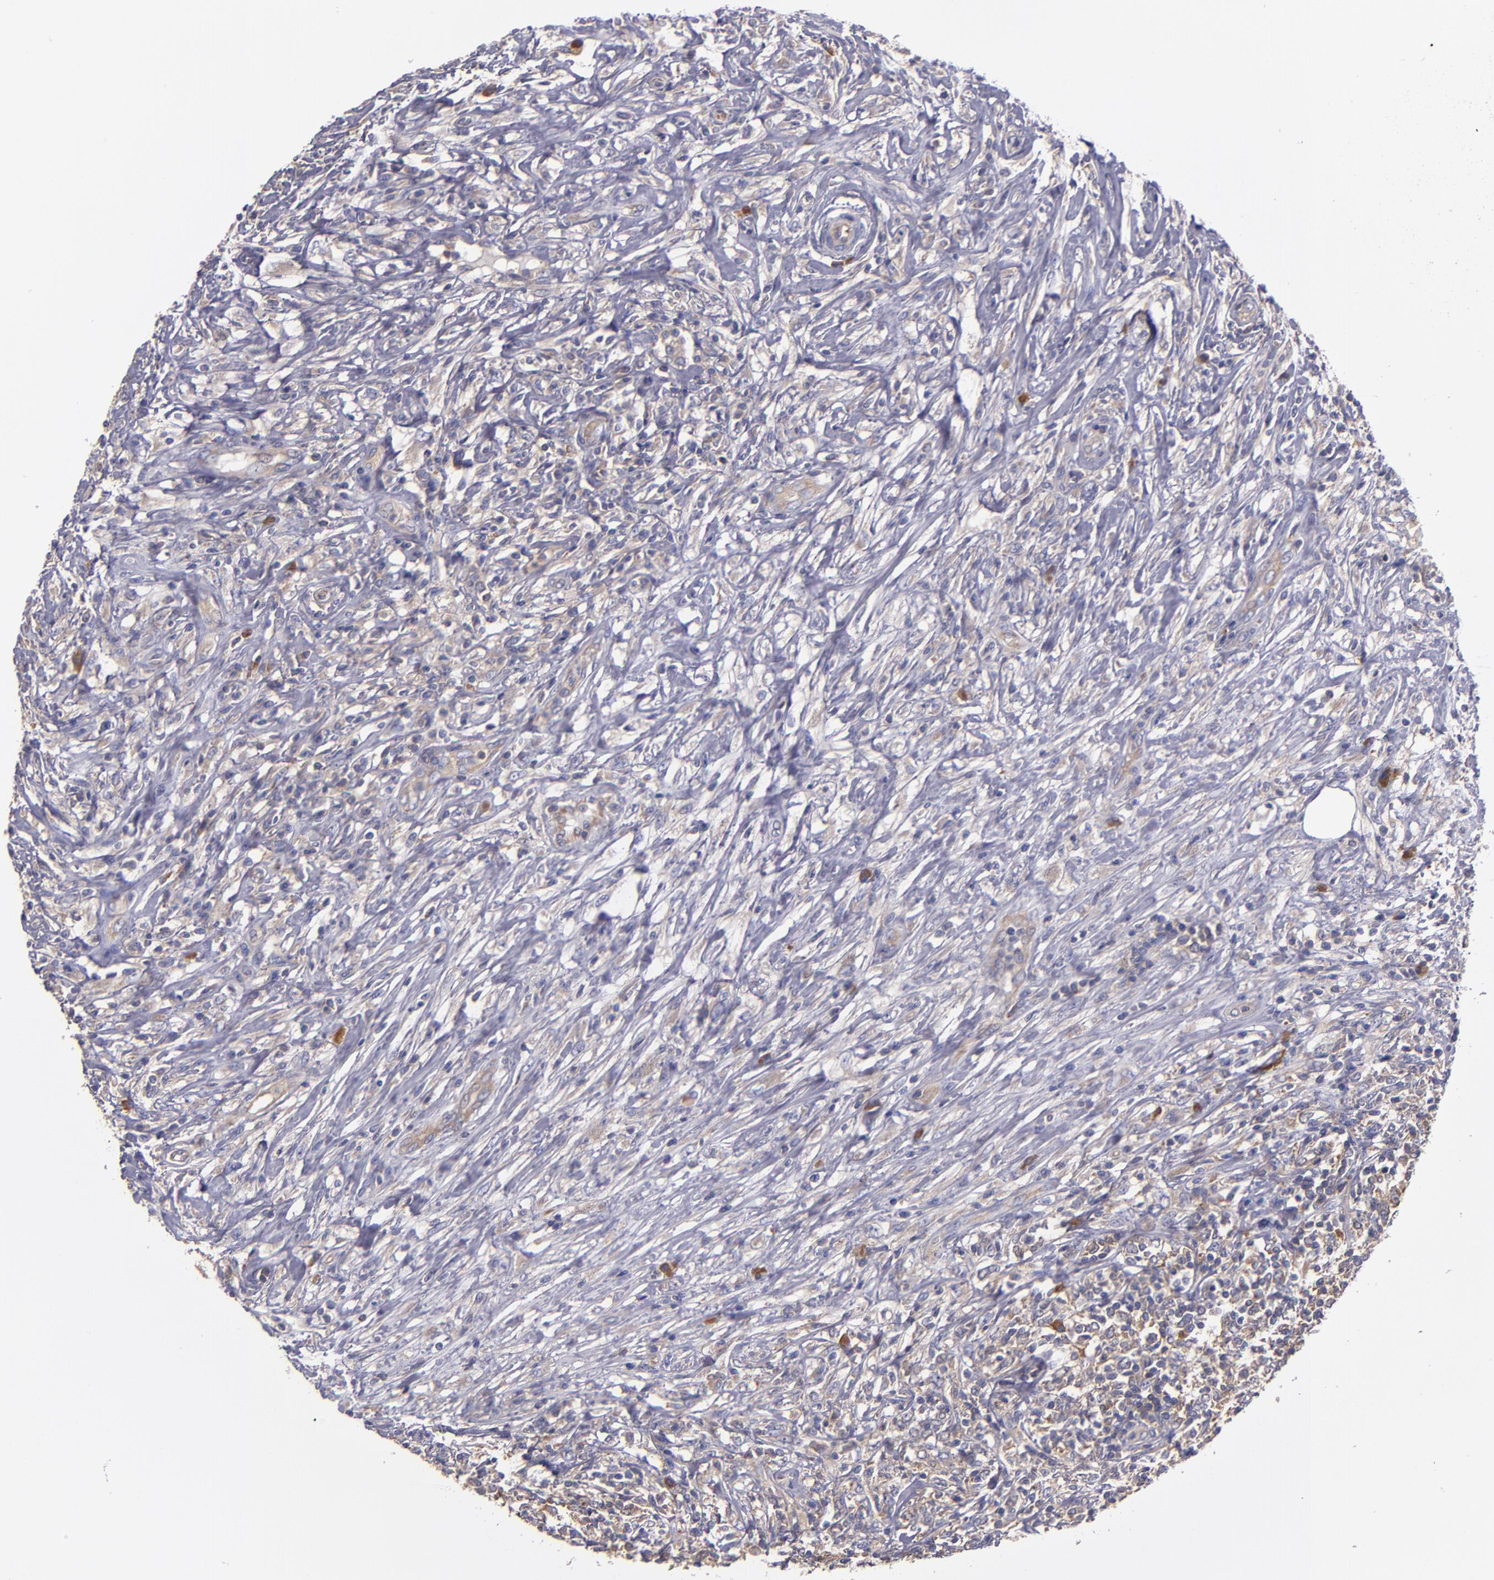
{"staining": {"intensity": "weak", "quantity": ">75%", "location": "cytoplasmic/membranous"}, "tissue": "lymphoma", "cell_type": "Tumor cells", "image_type": "cancer", "snomed": [{"axis": "morphology", "description": "Malignant lymphoma, non-Hodgkin's type, High grade"}, {"axis": "topography", "description": "Lymph node"}], "caption": "This micrograph displays lymphoma stained with IHC to label a protein in brown. The cytoplasmic/membranous of tumor cells show weak positivity for the protein. Nuclei are counter-stained blue.", "gene": "CARS1", "patient": {"sex": "female", "age": 84}}